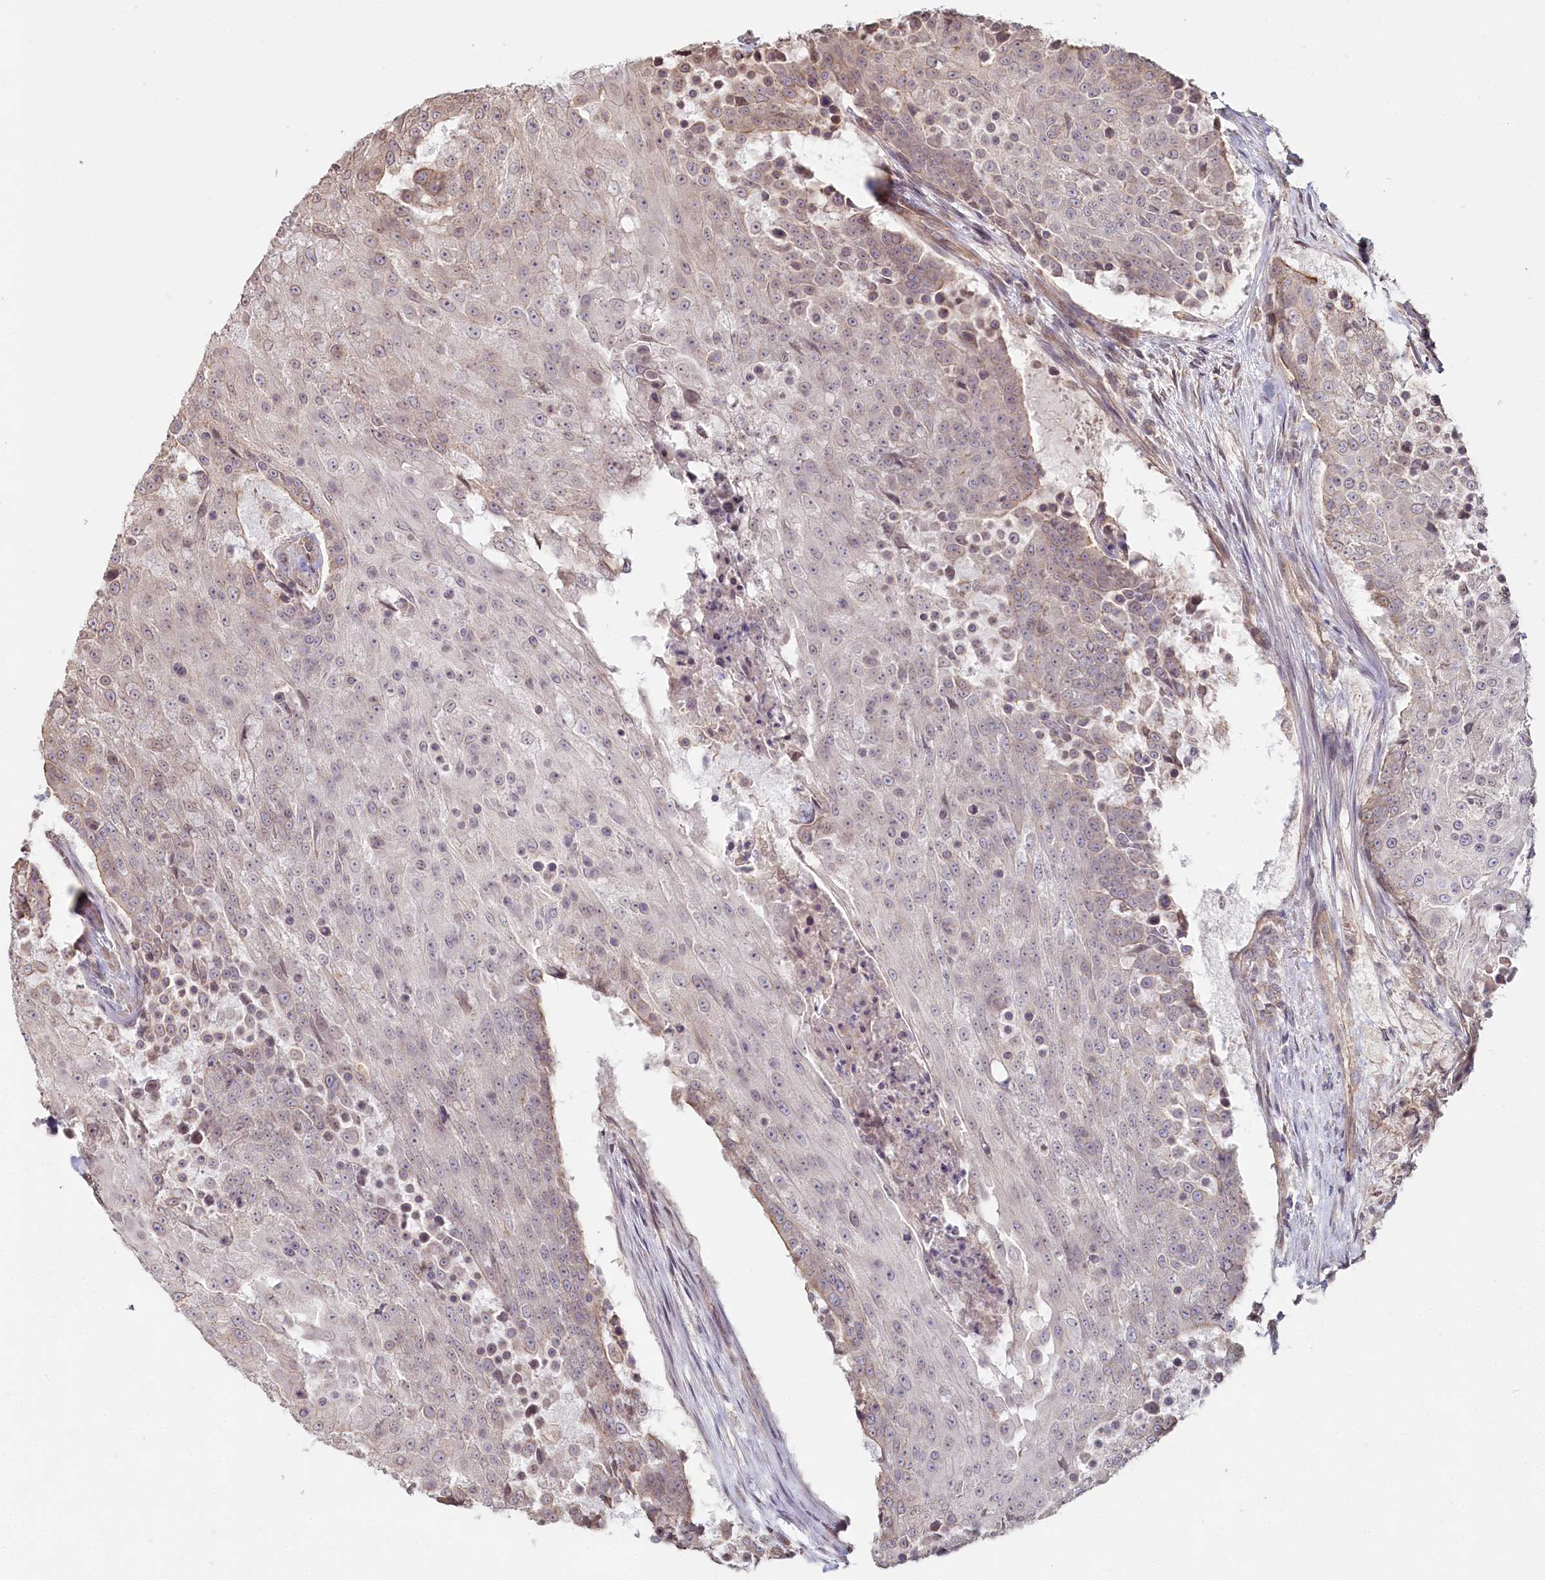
{"staining": {"intensity": "weak", "quantity": "<25%", "location": "cytoplasmic/membranous"}, "tissue": "urothelial cancer", "cell_type": "Tumor cells", "image_type": "cancer", "snomed": [{"axis": "morphology", "description": "Urothelial carcinoma, High grade"}, {"axis": "topography", "description": "Urinary bladder"}], "caption": "Image shows no significant protein expression in tumor cells of urothelial carcinoma (high-grade).", "gene": "TCHP", "patient": {"sex": "female", "age": 63}}